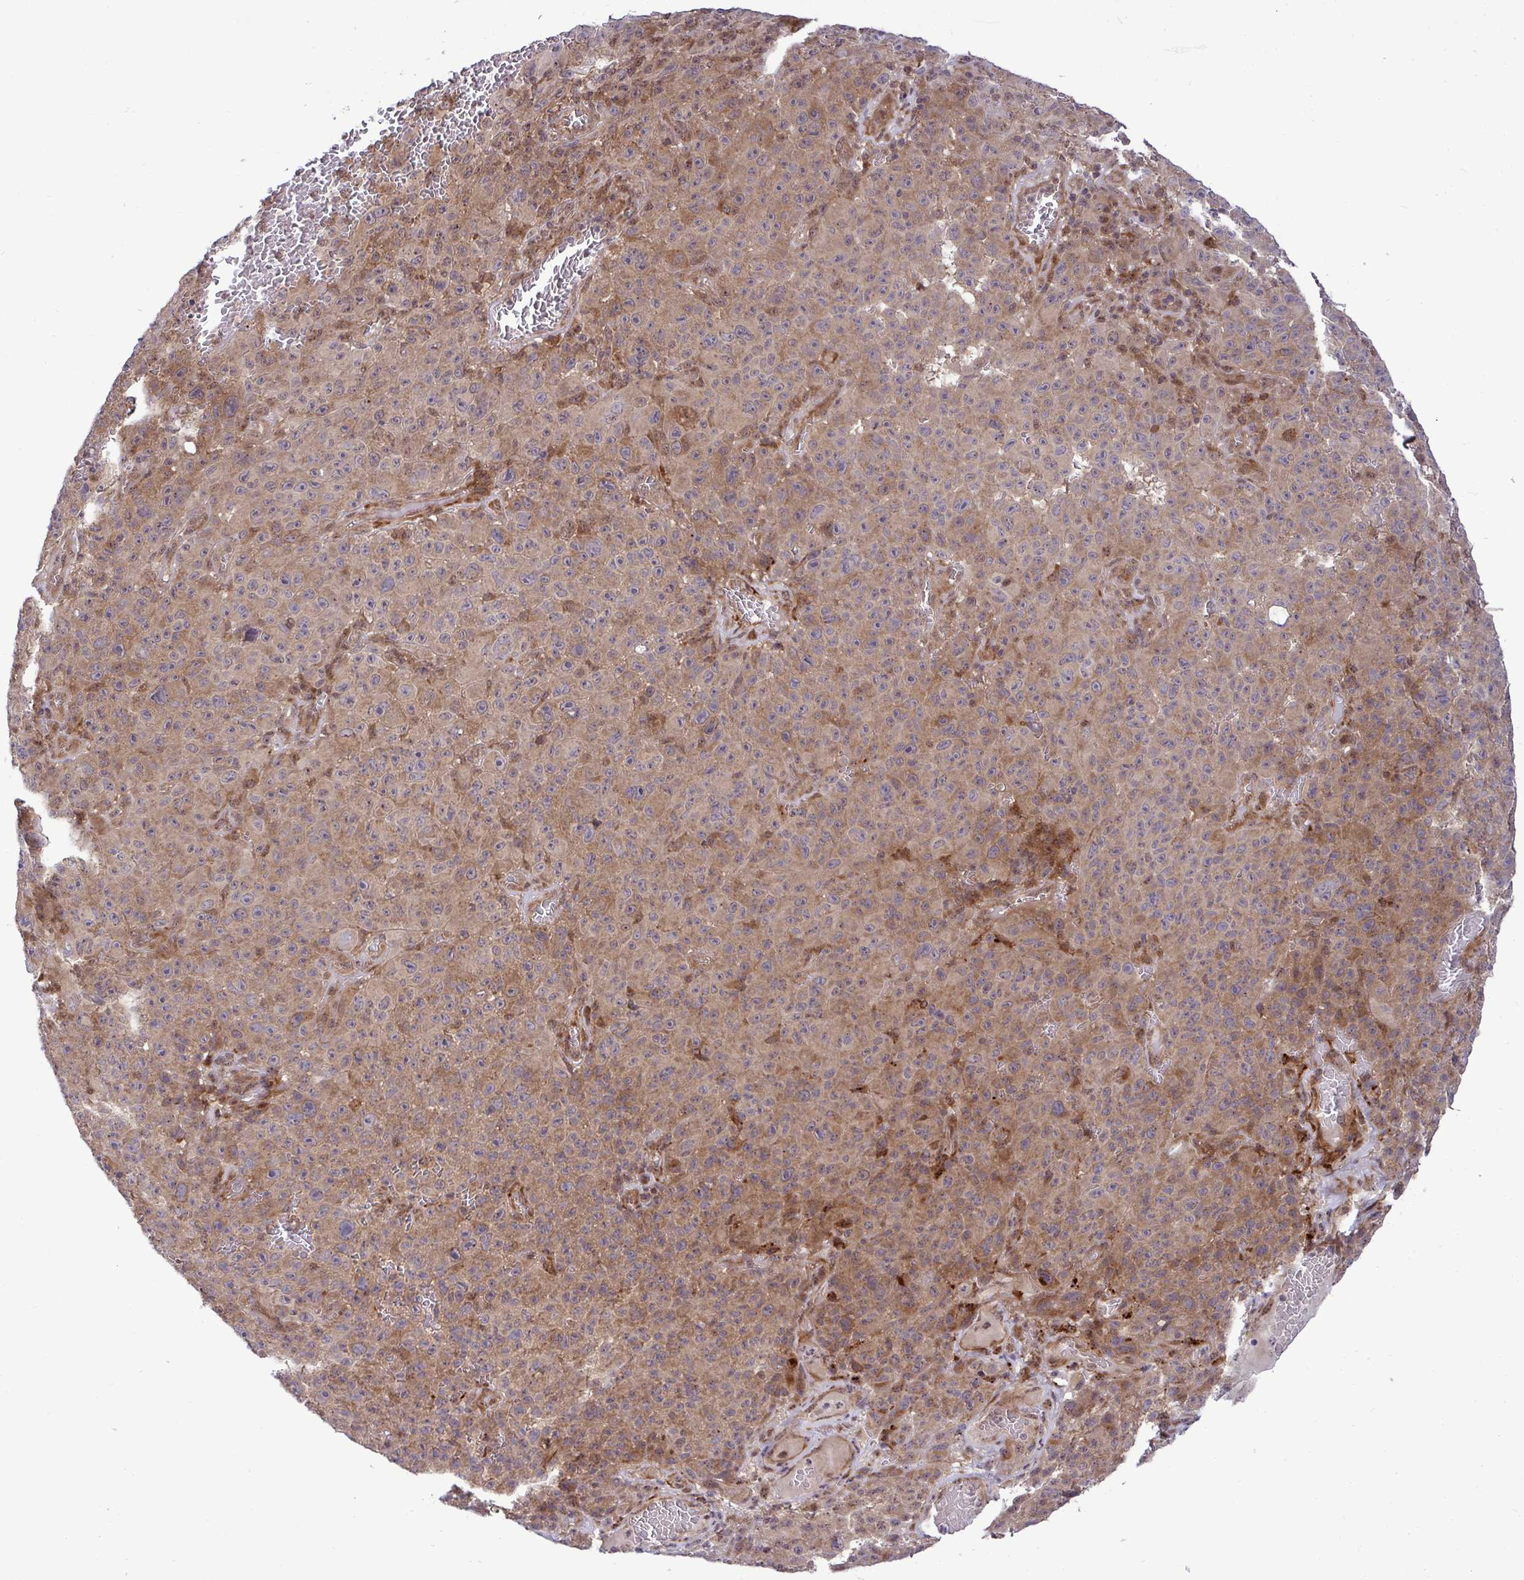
{"staining": {"intensity": "moderate", "quantity": ">75%", "location": "cytoplasmic/membranous"}, "tissue": "melanoma", "cell_type": "Tumor cells", "image_type": "cancer", "snomed": [{"axis": "morphology", "description": "Malignant melanoma, NOS"}, {"axis": "topography", "description": "Skin"}], "caption": "An image showing moderate cytoplasmic/membranous positivity in approximately >75% of tumor cells in melanoma, as visualized by brown immunohistochemical staining.", "gene": "TRIM44", "patient": {"sex": "female", "age": 82}}